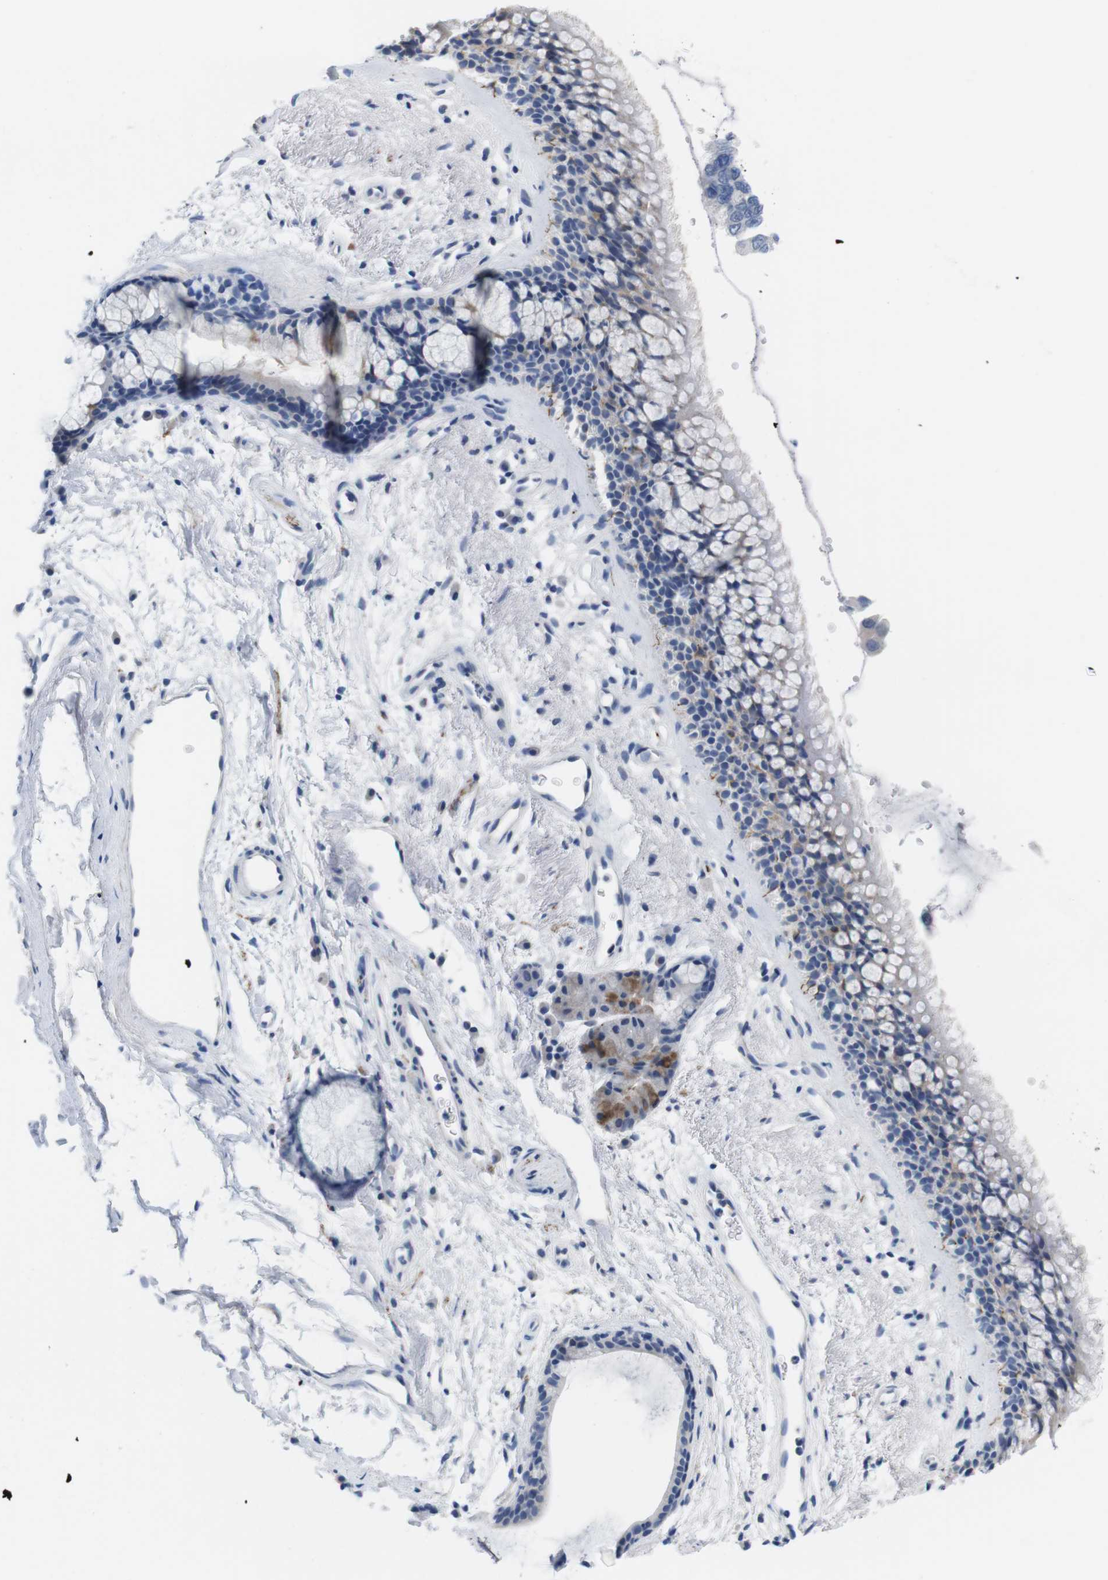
{"staining": {"intensity": "weak", "quantity": "<25%", "location": "cytoplasmic/membranous"}, "tissue": "bronchus", "cell_type": "Respiratory epithelial cells", "image_type": "normal", "snomed": [{"axis": "morphology", "description": "Normal tissue, NOS"}, {"axis": "topography", "description": "Bronchus"}], "caption": "High magnification brightfield microscopy of benign bronchus stained with DAB (3,3'-diaminobenzidine) (brown) and counterstained with hematoxylin (blue): respiratory epithelial cells show no significant staining.", "gene": "MAP6", "patient": {"sex": "female", "age": 54}}